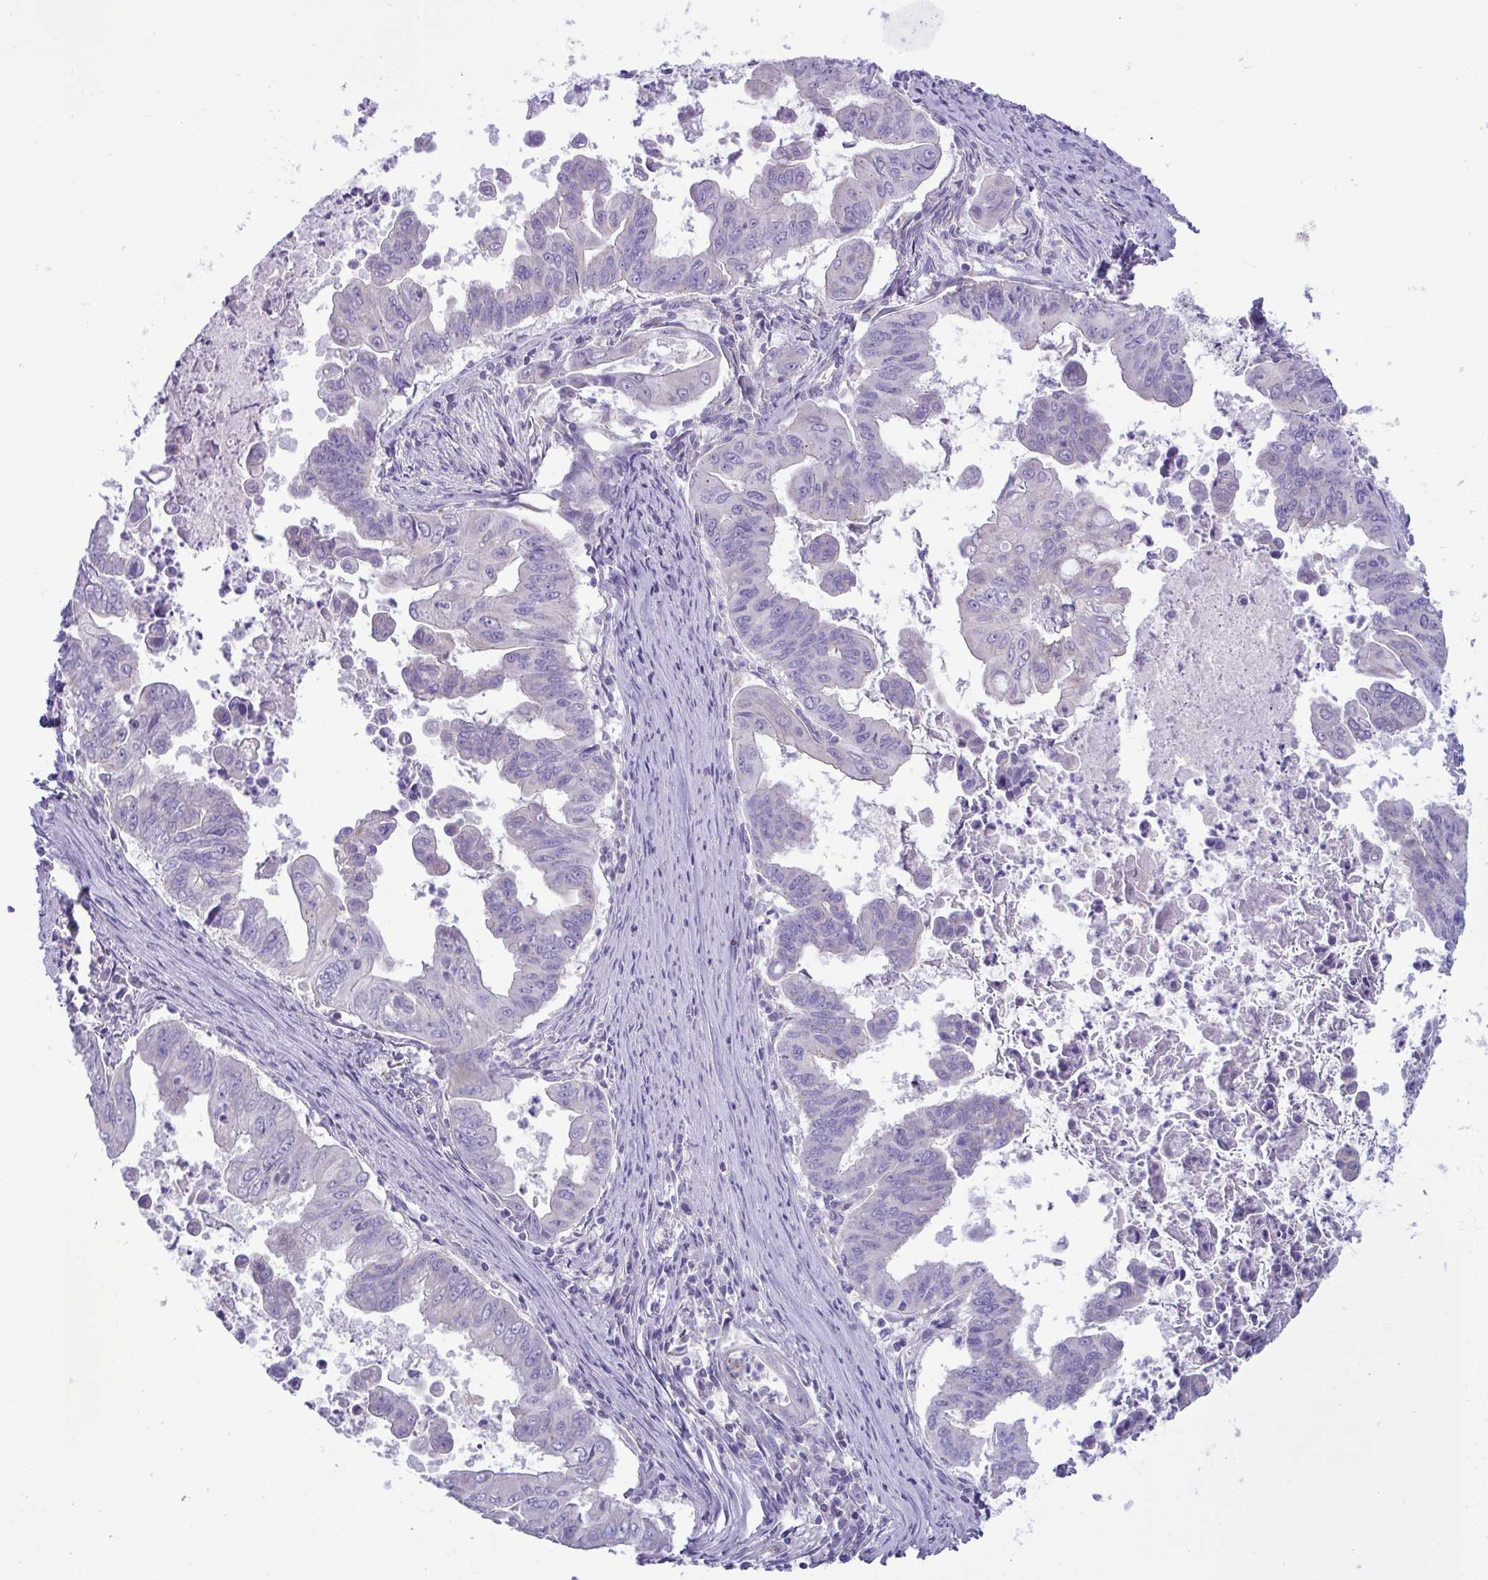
{"staining": {"intensity": "negative", "quantity": "none", "location": "none"}, "tissue": "stomach cancer", "cell_type": "Tumor cells", "image_type": "cancer", "snomed": [{"axis": "morphology", "description": "Adenocarcinoma, NOS"}, {"axis": "topography", "description": "Stomach, upper"}], "caption": "Protein analysis of stomach cancer (adenocarcinoma) reveals no significant positivity in tumor cells. (DAB immunohistochemistry visualized using brightfield microscopy, high magnification).", "gene": "PLA2G12B", "patient": {"sex": "male", "age": 80}}